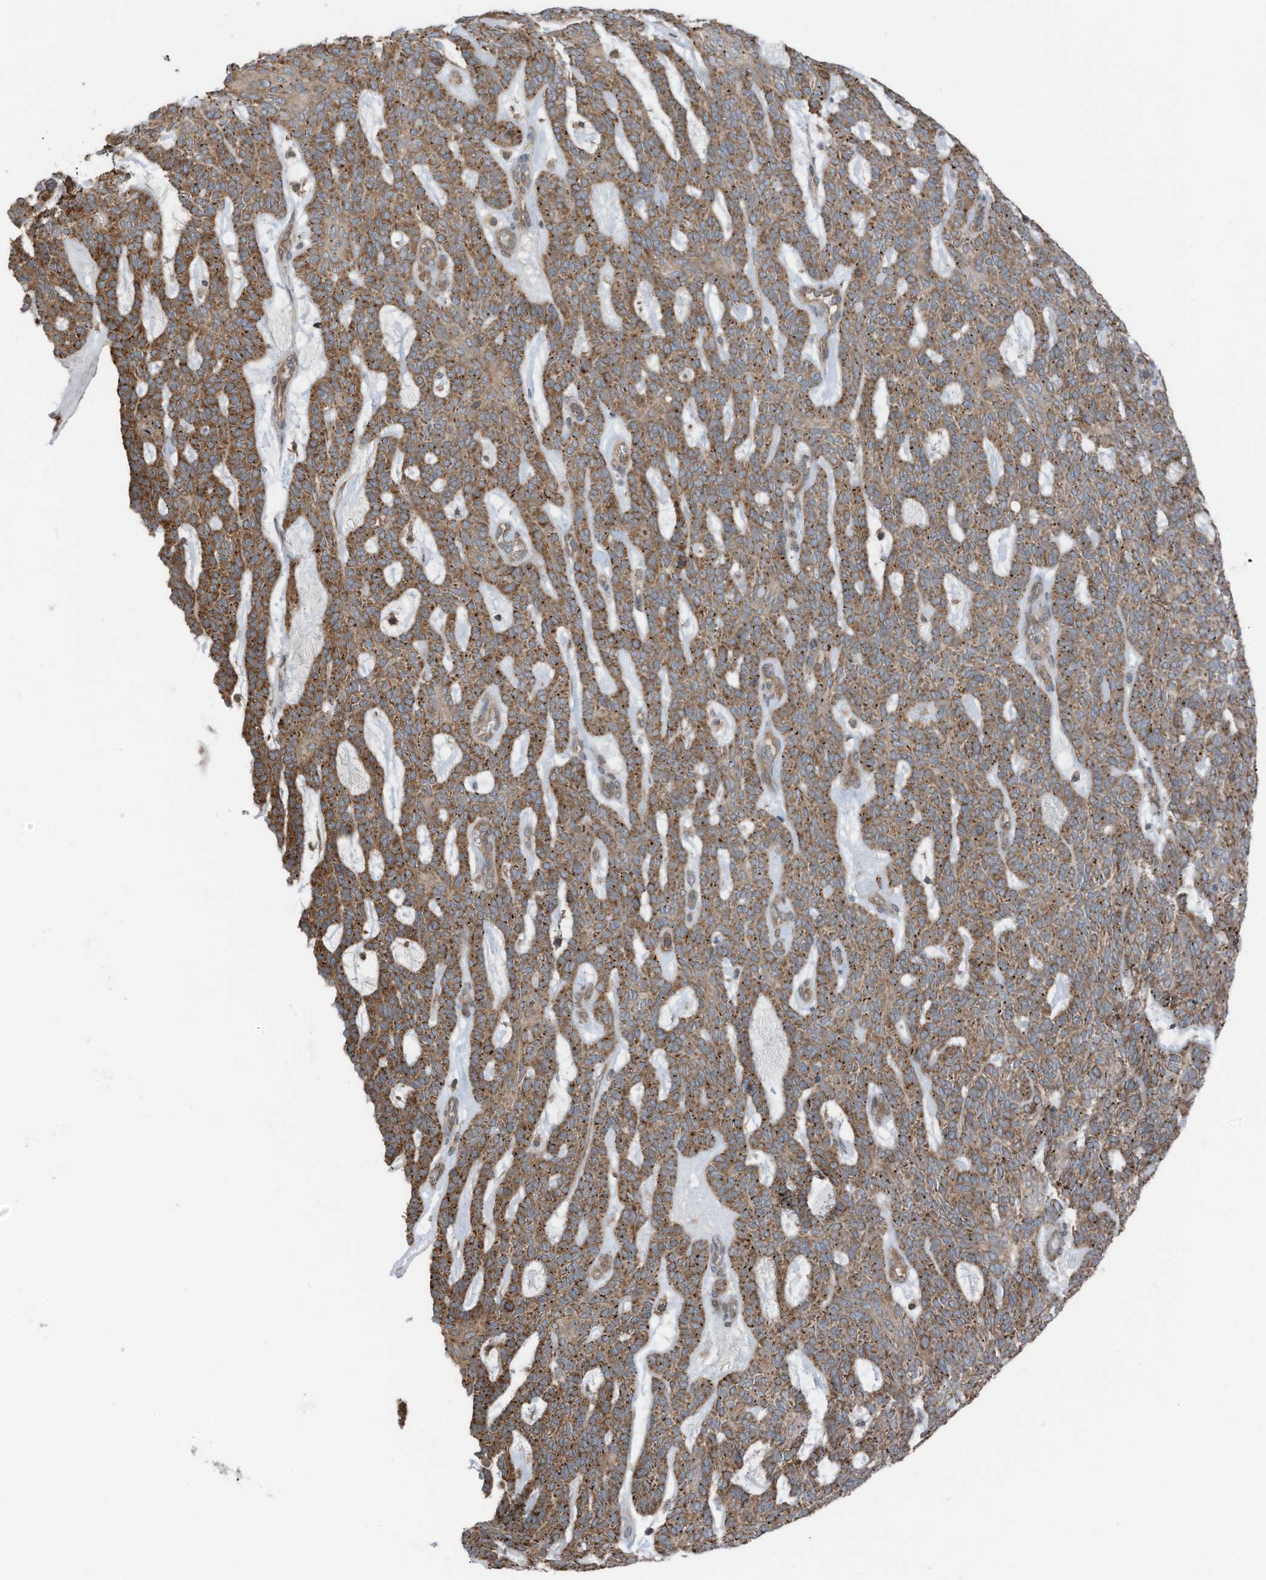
{"staining": {"intensity": "moderate", "quantity": ">75%", "location": "cytoplasmic/membranous"}, "tissue": "skin cancer", "cell_type": "Tumor cells", "image_type": "cancer", "snomed": [{"axis": "morphology", "description": "Squamous cell carcinoma, NOS"}, {"axis": "topography", "description": "Skin"}], "caption": "Immunohistochemistry photomicrograph of skin squamous cell carcinoma stained for a protein (brown), which demonstrates medium levels of moderate cytoplasmic/membranous positivity in about >75% of tumor cells.", "gene": "TXNDC9", "patient": {"sex": "female", "age": 90}}